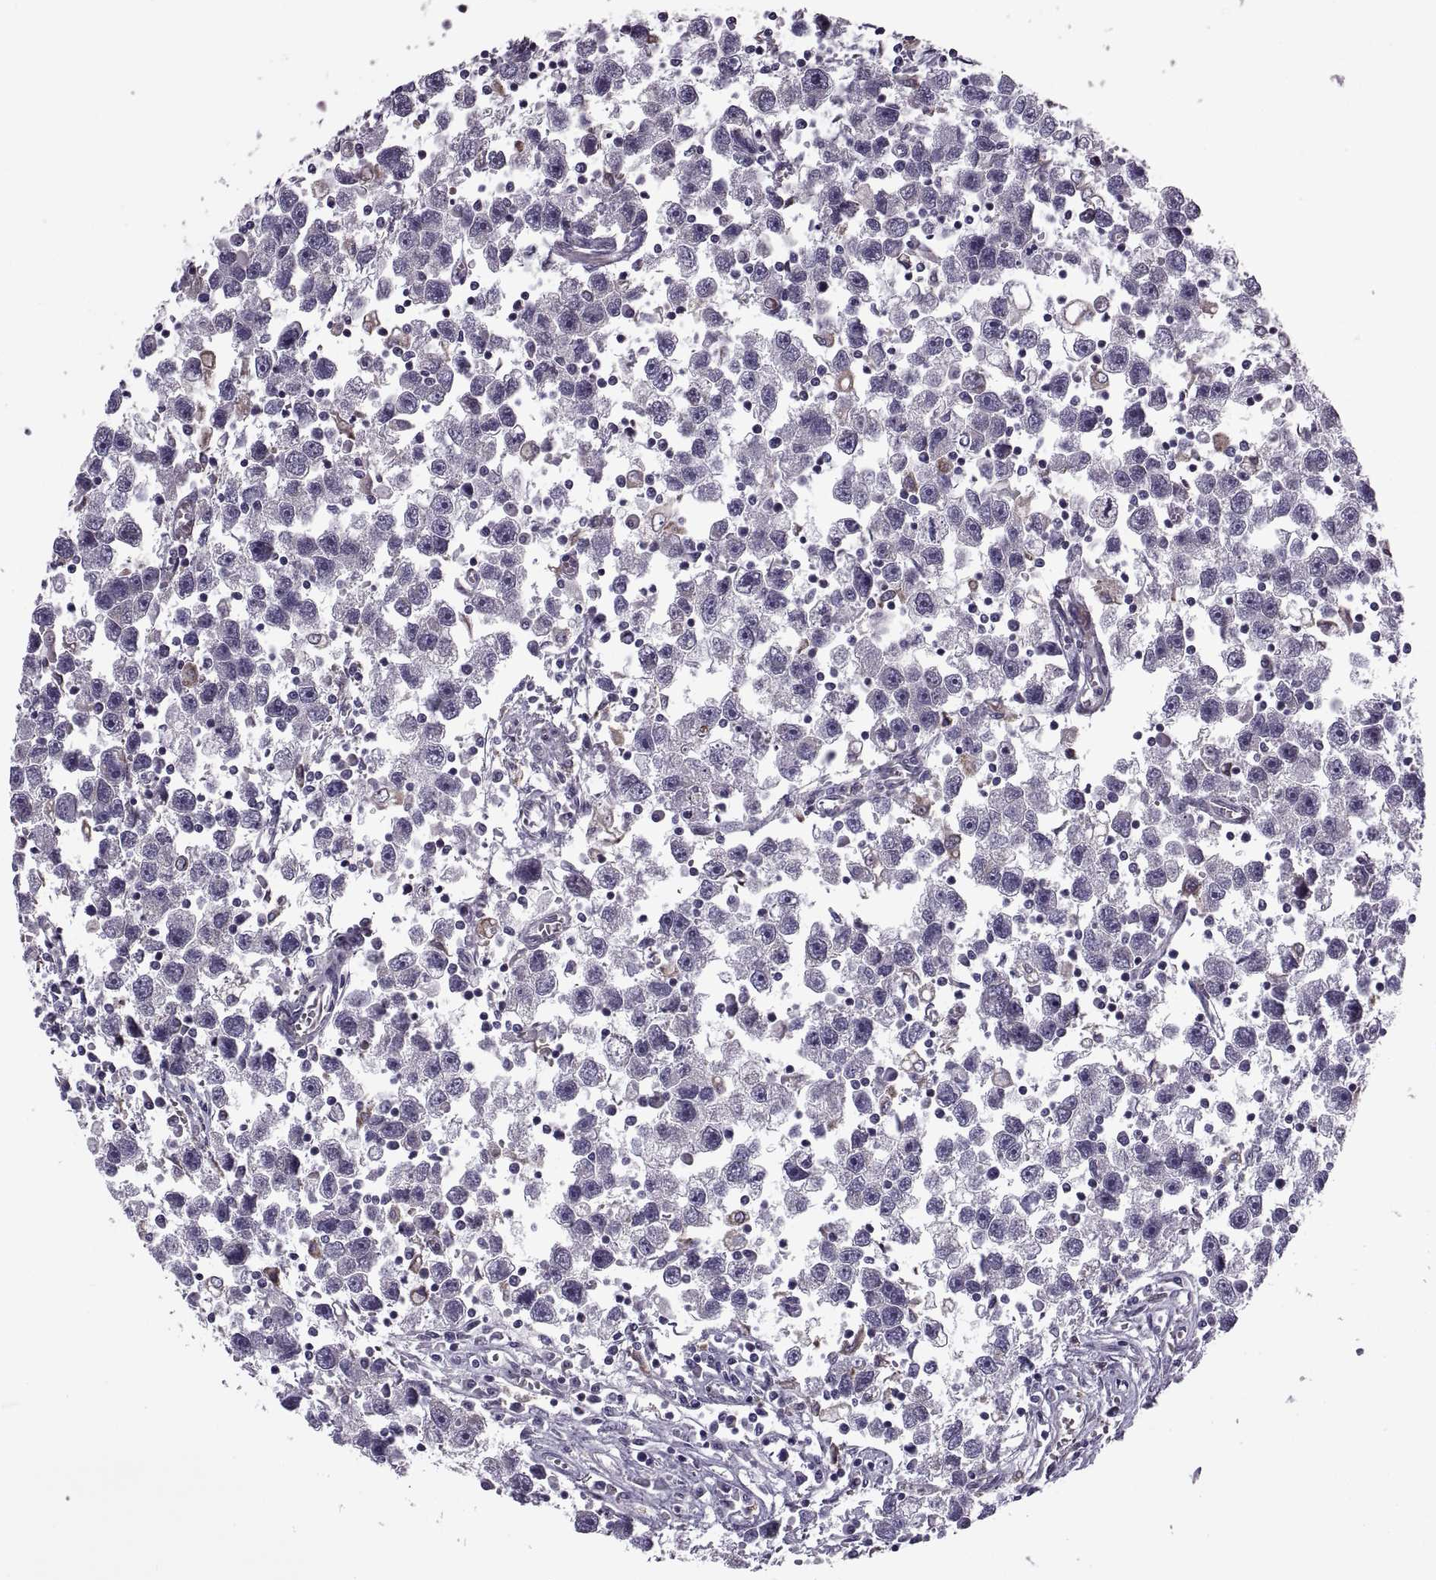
{"staining": {"intensity": "moderate", "quantity": "<25%", "location": "cytoplasmic/membranous"}, "tissue": "testis cancer", "cell_type": "Tumor cells", "image_type": "cancer", "snomed": [{"axis": "morphology", "description": "Seminoma, NOS"}, {"axis": "topography", "description": "Testis"}], "caption": "Testis seminoma tissue shows moderate cytoplasmic/membranous expression in about <25% of tumor cells", "gene": "LETM2", "patient": {"sex": "male", "age": 30}}